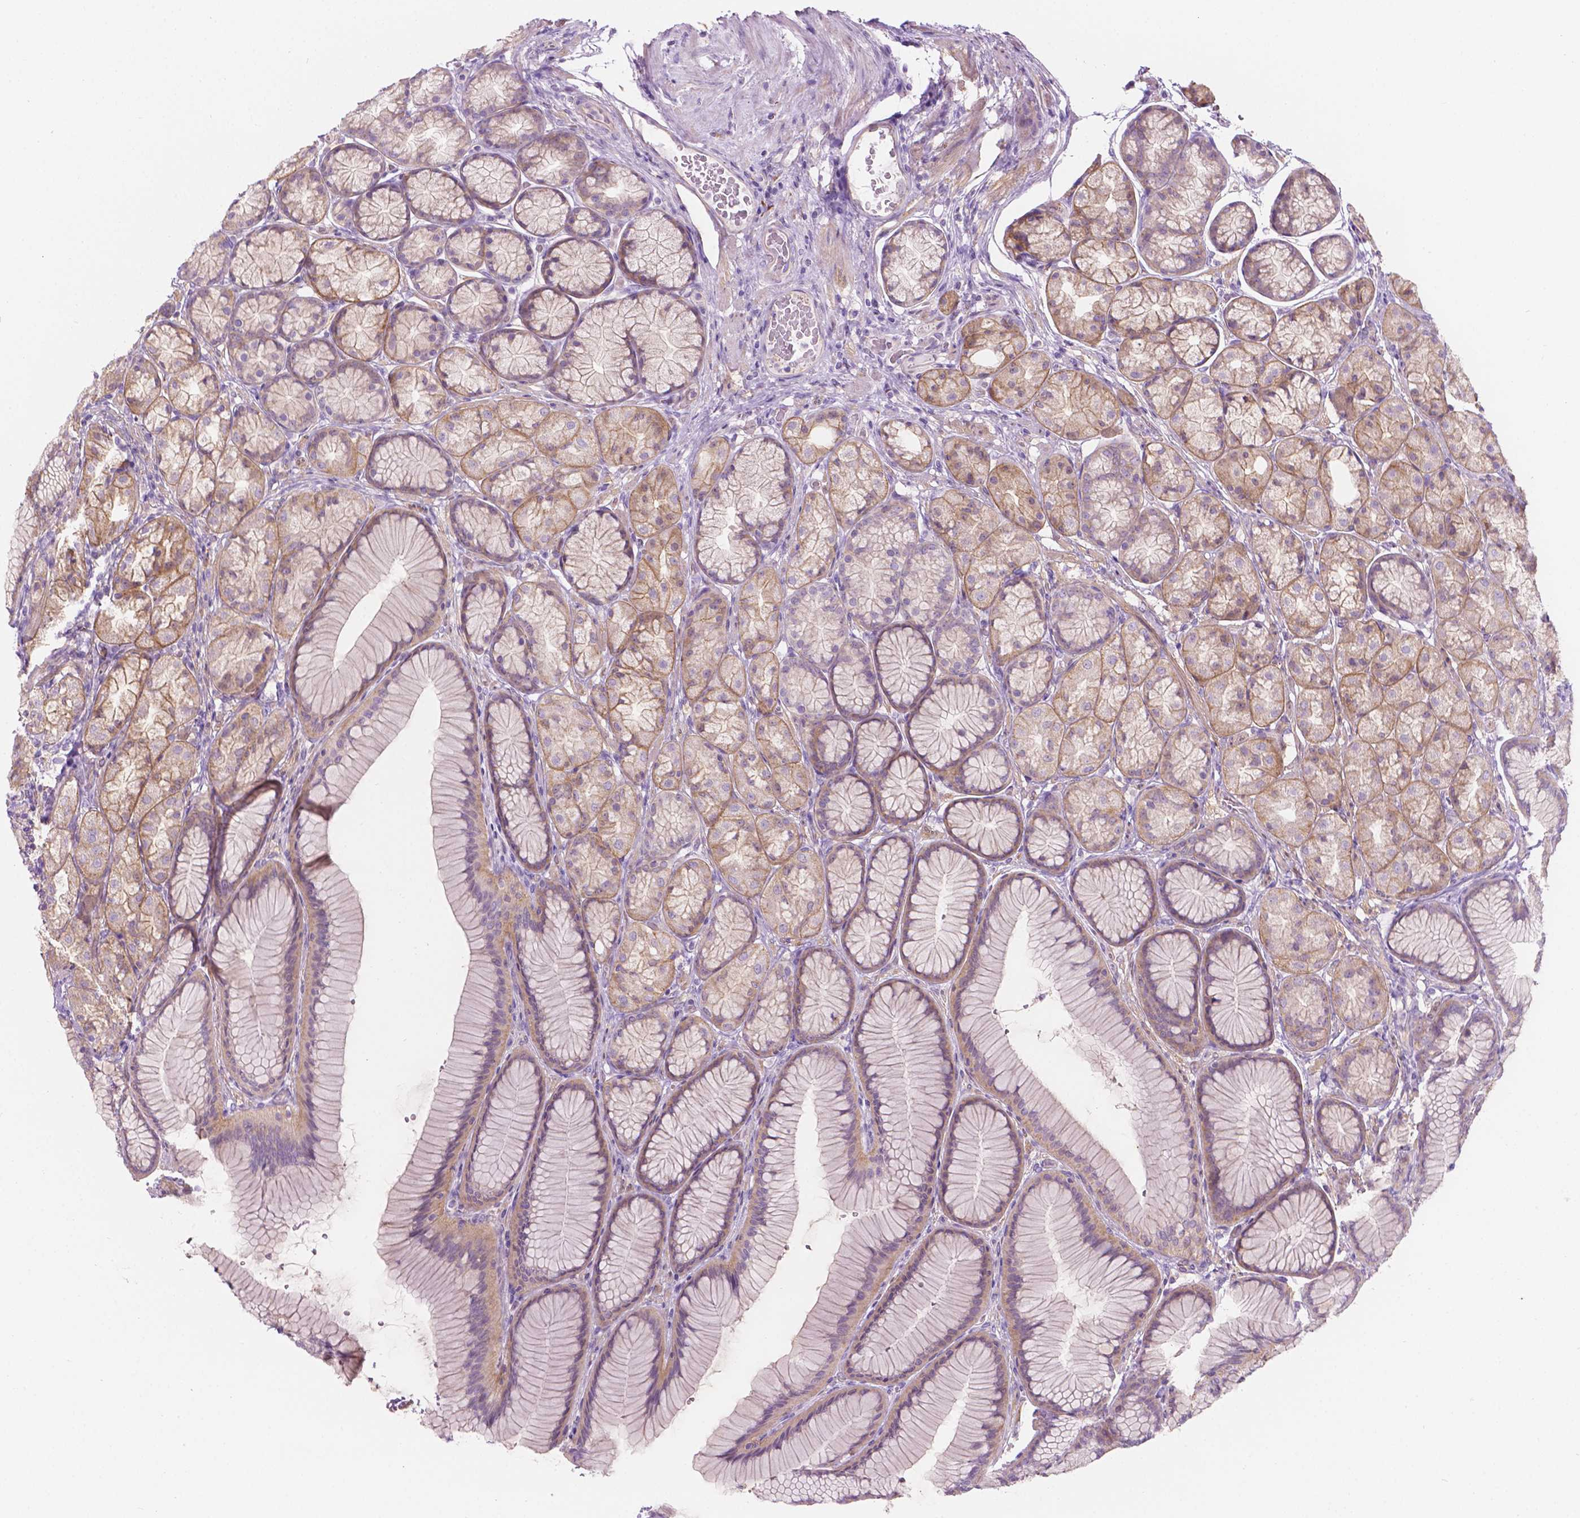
{"staining": {"intensity": "weak", "quantity": "25%-75%", "location": "cytoplasmic/membranous"}, "tissue": "stomach", "cell_type": "Glandular cells", "image_type": "normal", "snomed": [{"axis": "morphology", "description": "Normal tissue, NOS"}, {"axis": "morphology", "description": "Adenocarcinoma, NOS"}, {"axis": "morphology", "description": "Adenocarcinoma, High grade"}, {"axis": "topography", "description": "Stomach, upper"}, {"axis": "topography", "description": "Stomach"}], "caption": "IHC staining of normal stomach, which exhibits low levels of weak cytoplasmic/membranous staining in approximately 25%-75% of glandular cells indicating weak cytoplasmic/membranous protein positivity. The staining was performed using DAB (brown) for protein detection and nuclei were counterstained in hematoxylin (blue).", "gene": "NOS1AP", "patient": {"sex": "female", "age": 65}}